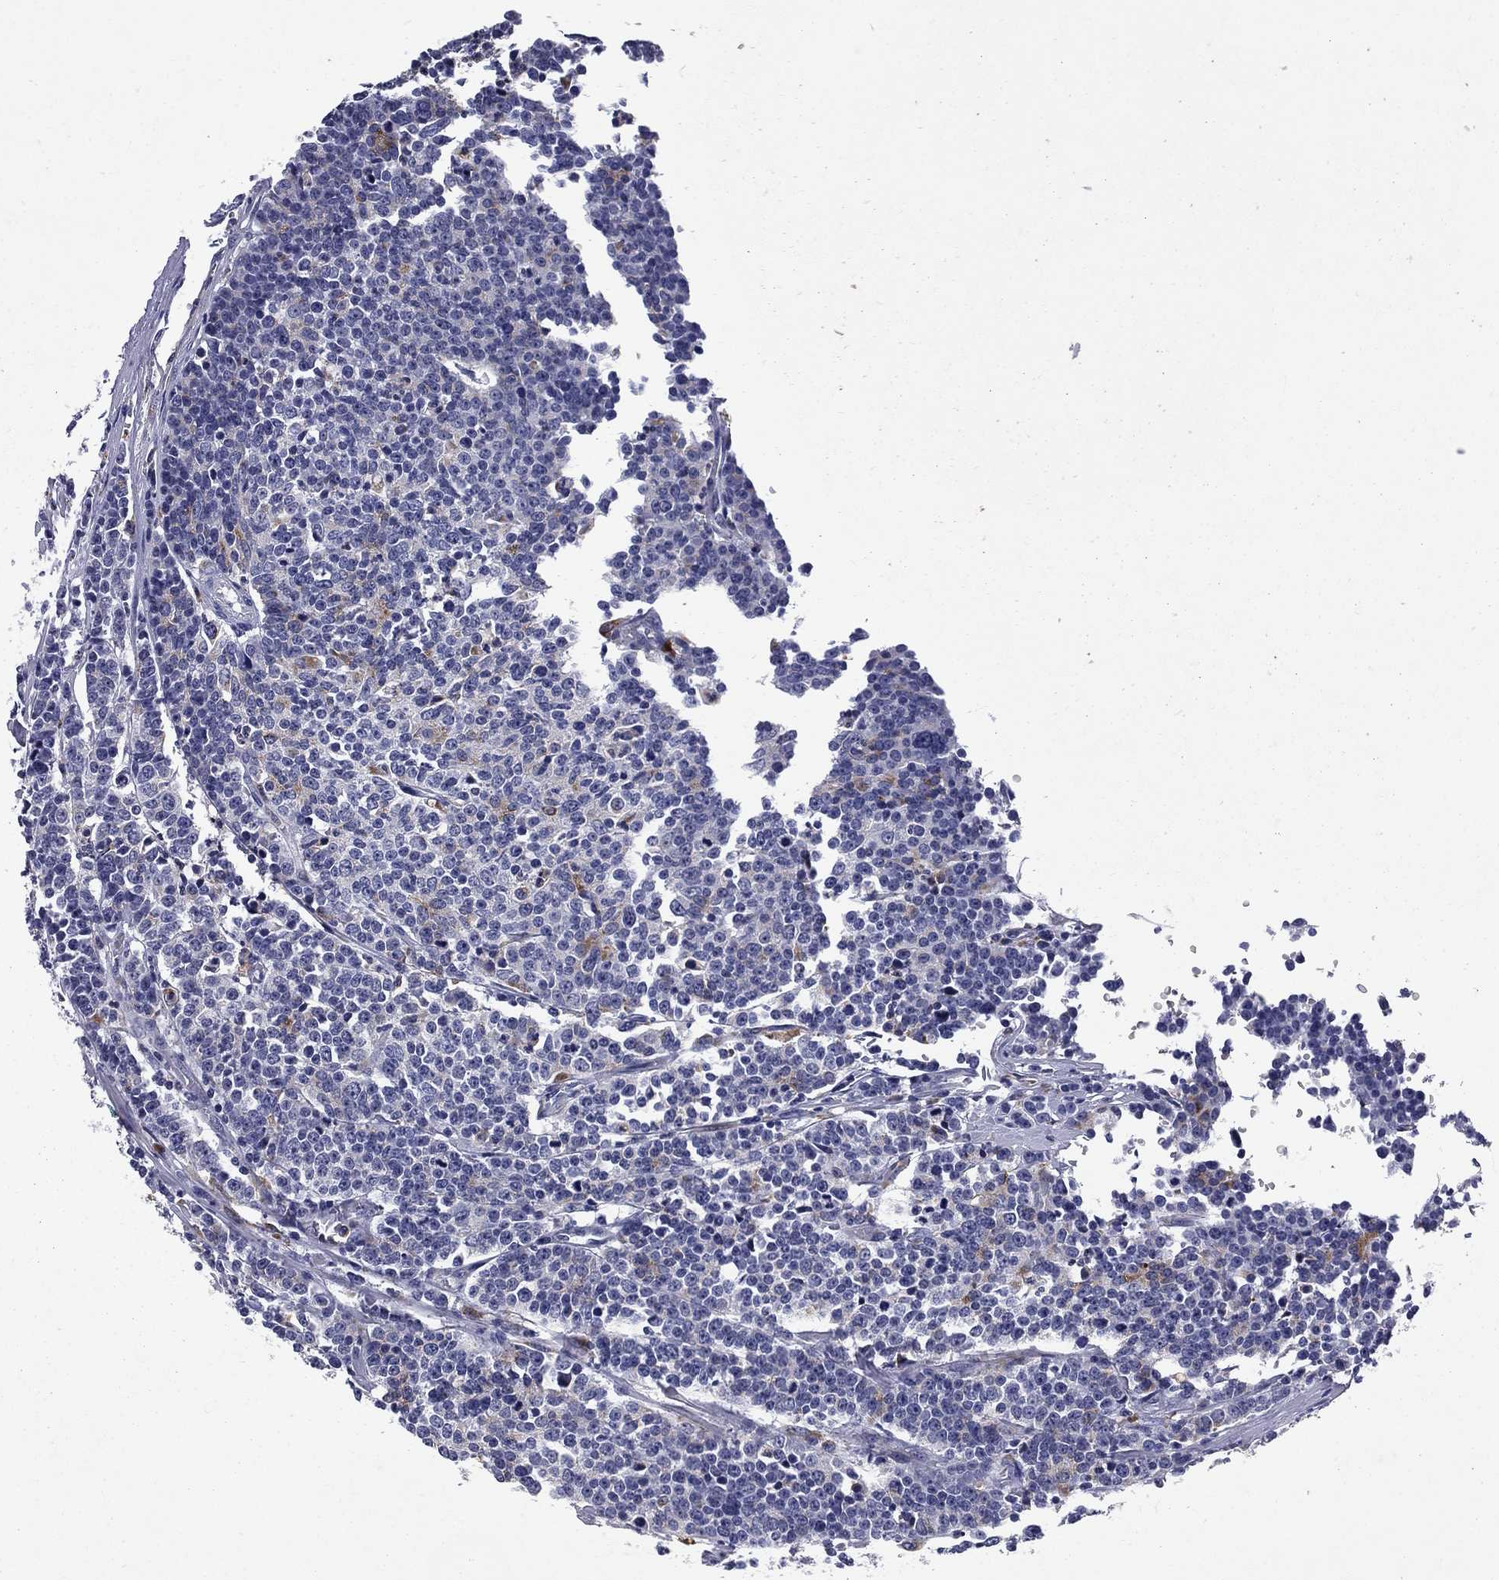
{"staining": {"intensity": "negative", "quantity": "none", "location": "none"}, "tissue": "prostate cancer", "cell_type": "Tumor cells", "image_type": "cancer", "snomed": [{"axis": "morphology", "description": "Adenocarcinoma, NOS"}, {"axis": "topography", "description": "Prostate"}], "caption": "The photomicrograph displays no significant staining in tumor cells of adenocarcinoma (prostate).", "gene": "MADCAM1", "patient": {"sex": "male", "age": 67}}